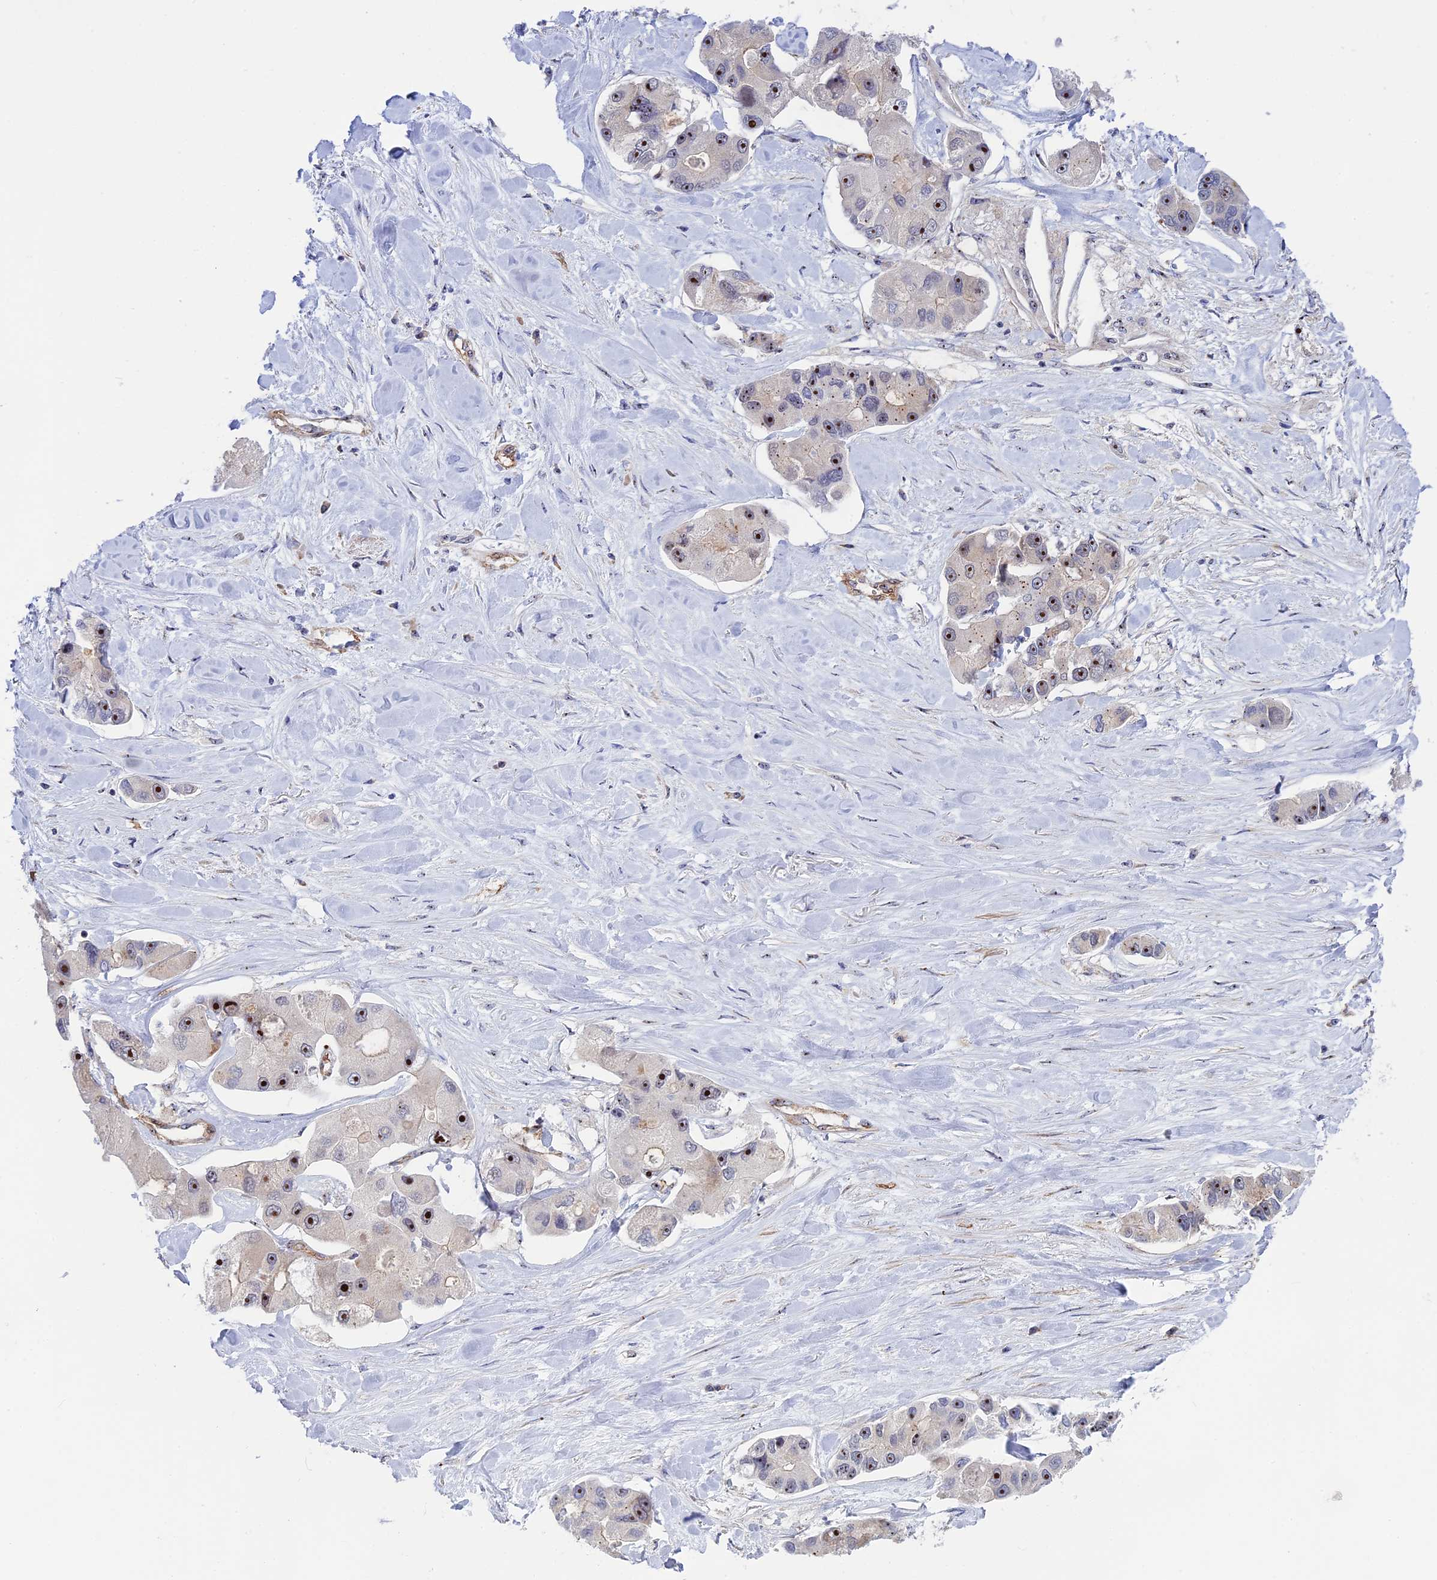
{"staining": {"intensity": "strong", "quantity": ">75%", "location": "nuclear"}, "tissue": "lung cancer", "cell_type": "Tumor cells", "image_type": "cancer", "snomed": [{"axis": "morphology", "description": "Adenocarcinoma, NOS"}, {"axis": "topography", "description": "Lung"}], "caption": "Lung adenocarcinoma was stained to show a protein in brown. There is high levels of strong nuclear staining in about >75% of tumor cells.", "gene": "DBNDD1", "patient": {"sex": "female", "age": 54}}